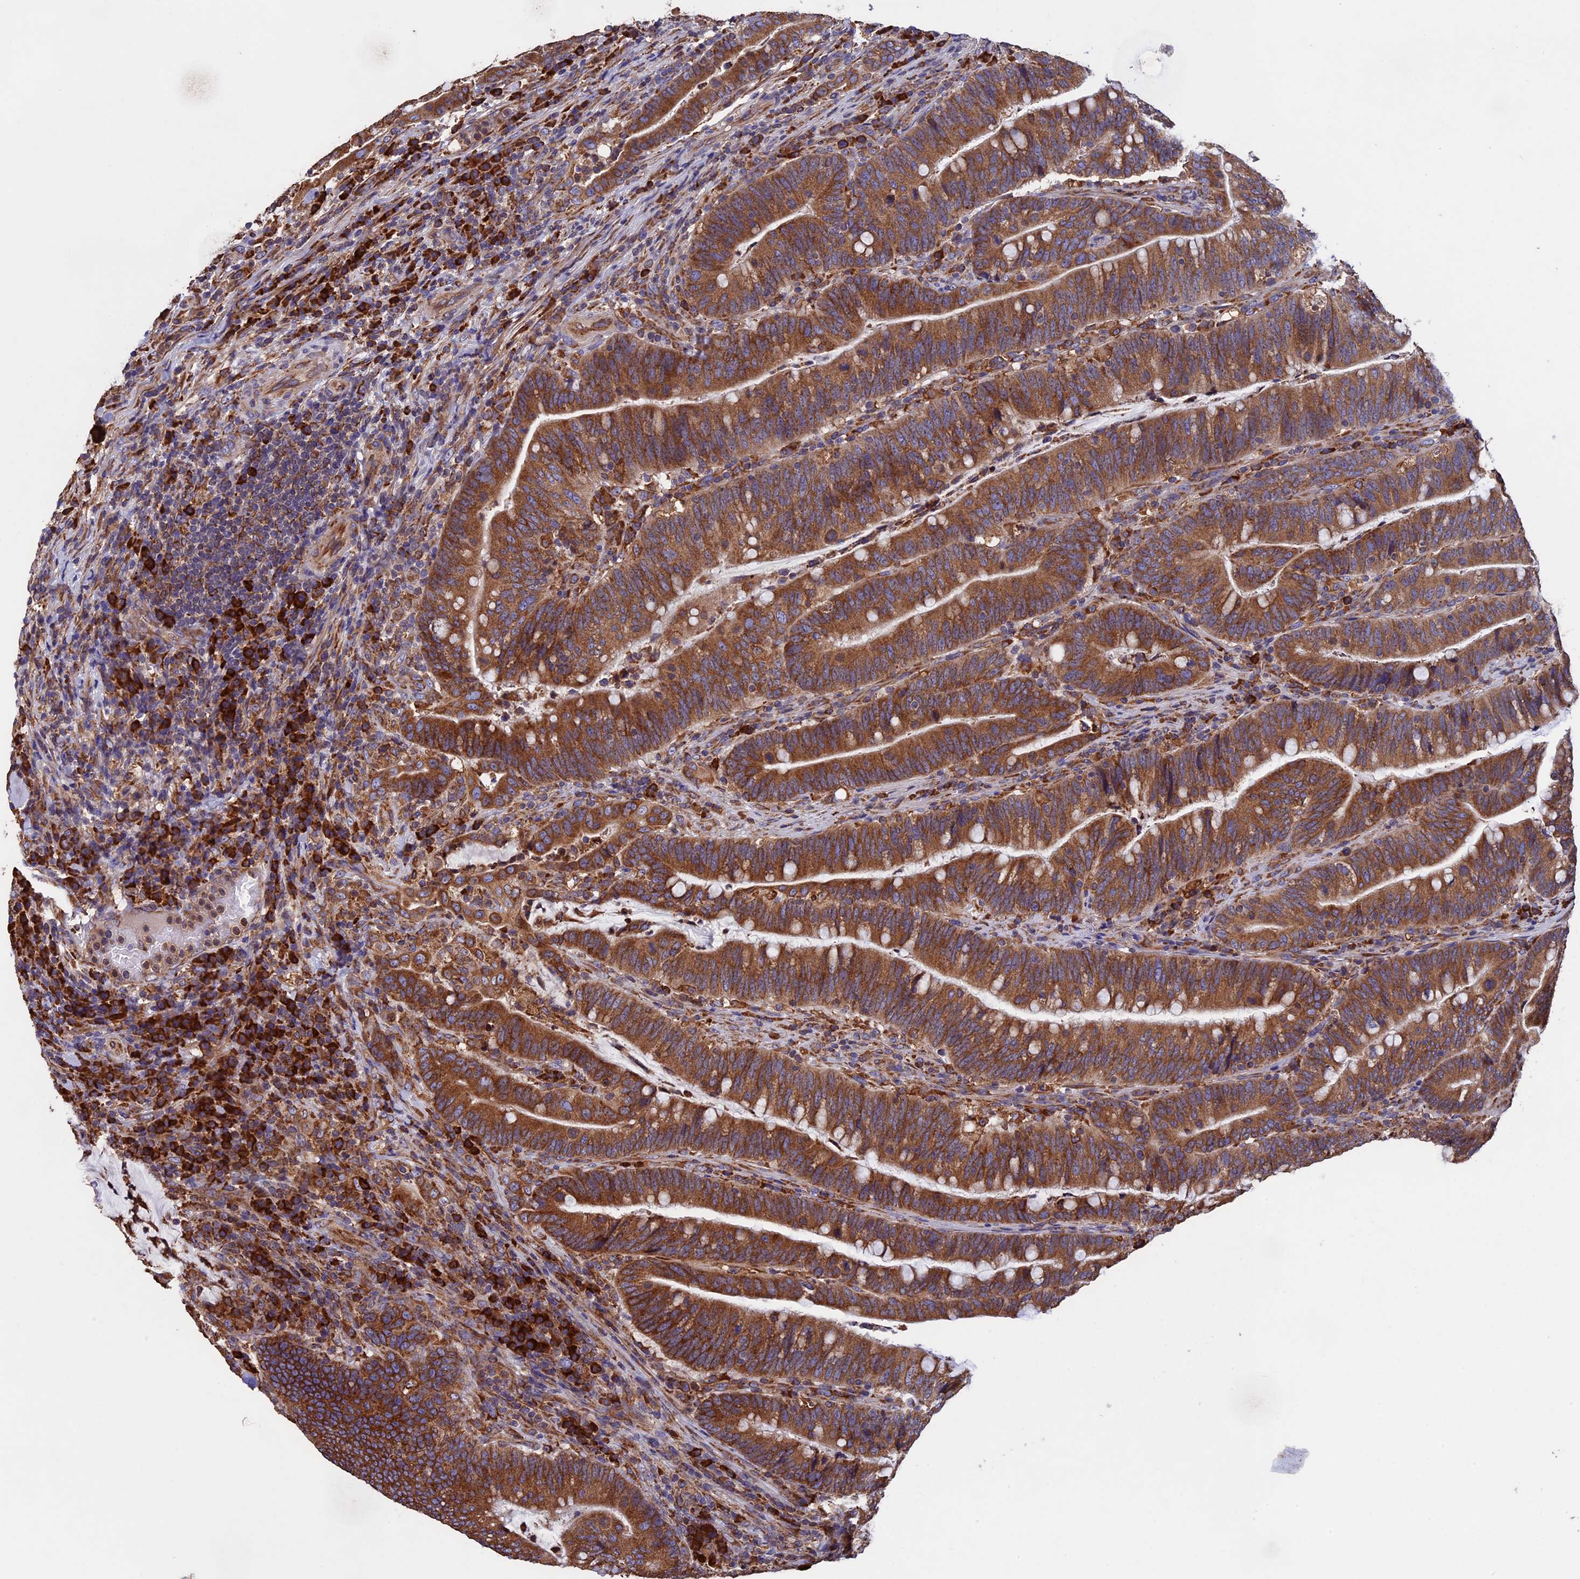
{"staining": {"intensity": "strong", "quantity": ">75%", "location": "cytoplasmic/membranous"}, "tissue": "colorectal cancer", "cell_type": "Tumor cells", "image_type": "cancer", "snomed": [{"axis": "morphology", "description": "Adenocarcinoma, NOS"}, {"axis": "topography", "description": "Colon"}], "caption": "Colorectal cancer (adenocarcinoma) stained for a protein displays strong cytoplasmic/membranous positivity in tumor cells.", "gene": "BTBD3", "patient": {"sex": "female", "age": 66}}